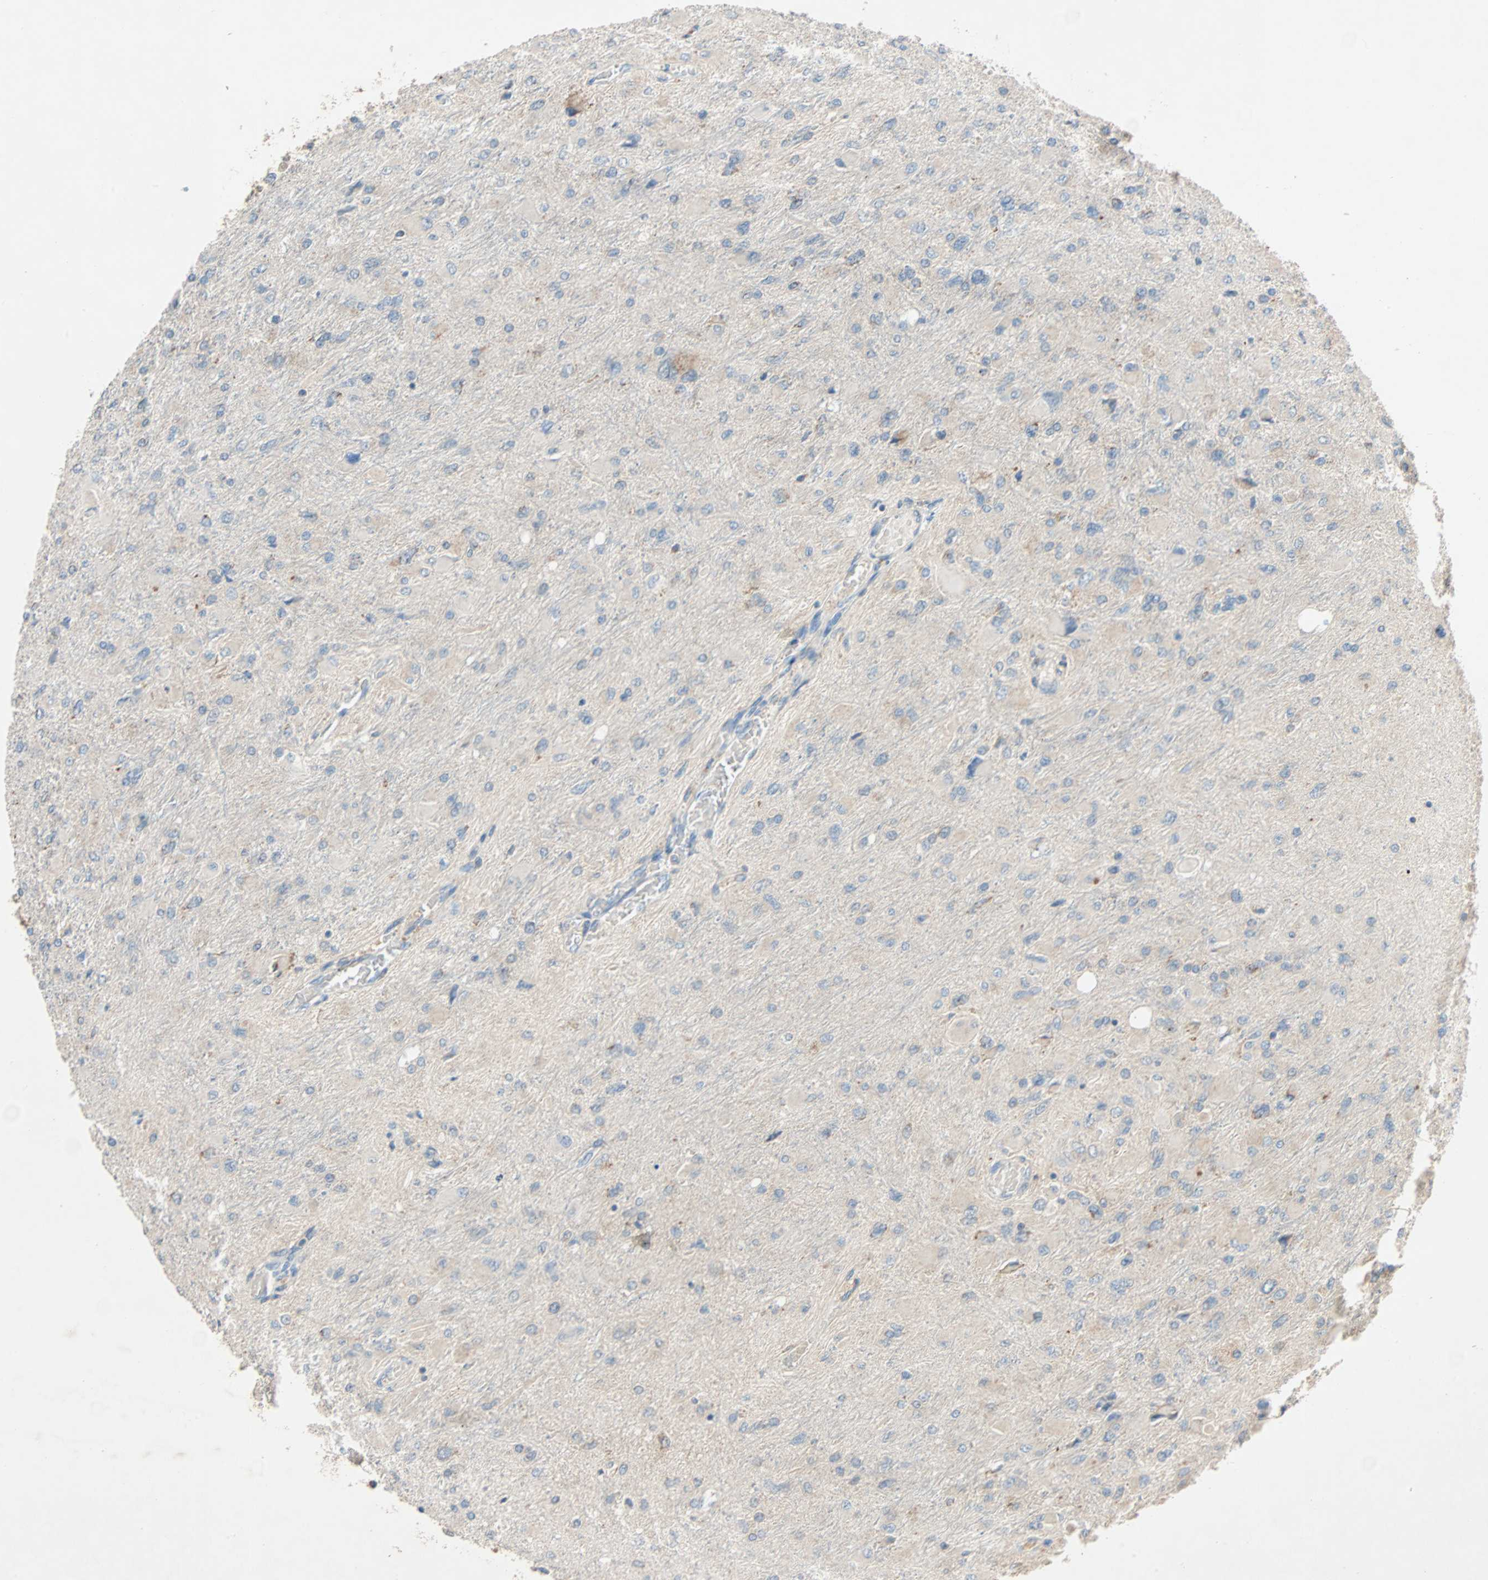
{"staining": {"intensity": "weak", "quantity": "<25%", "location": "cytoplasmic/membranous"}, "tissue": "glioma", "cell_type": "Tumor cells", "image_type": "cancer", "snomed": [{"axis": "morphology", "description": "Glioma, malignant, High grade"}, {"axis": "topography", "description": "Cerebral cortex"}], "caption": "Protein analysis of malignant glioma (high-grade) reveals no significant expression in tumor cells. The staining was performed using DAB to visualize the protein expression in brown, while the nuclei were stained in blue with hematoxylin (Magnification: 20x).", "gene": "XYLT1", "patient": {"sex": "female", "age": 36}}